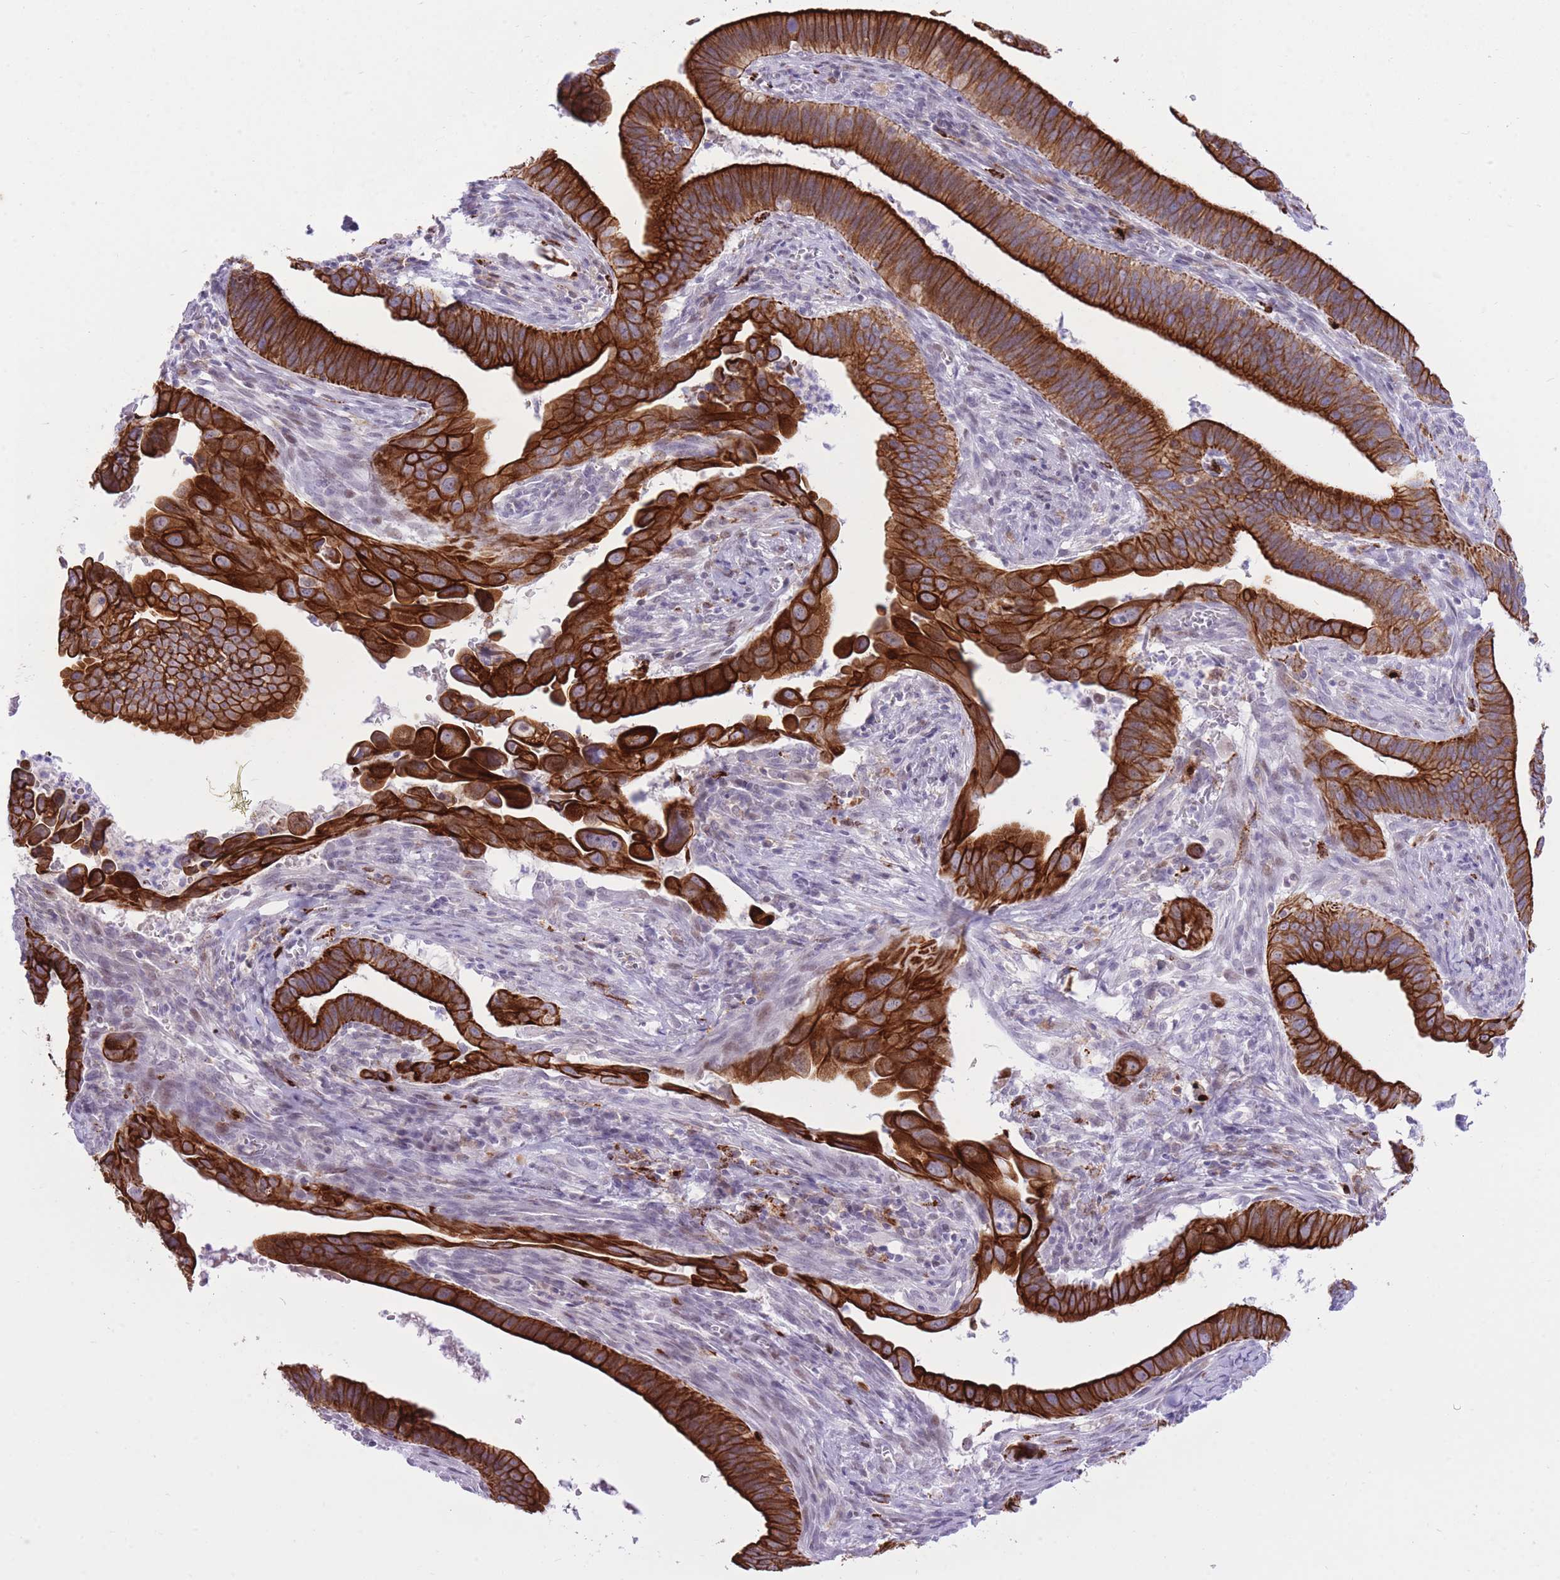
{"staining": {"intensity": "strong", "quantity": ">75%", "location": "cytoplasmic/membranous"}, "tissue": "cervical cancer", "cell_type": "Tumor cells", "image_type": "cancer", "snomed": [{"axis": "morphology", "description": "Adenocarcinoma, NOS"}, {"axis": "topography", "description": "Cervix"}], "caption": "High-magnification brightfield microscopy of cervical adenocarcinoma stained with DAB (brown) and counterstained with hematoxylin (blue). tumor cells exhibit strong cytoplasmic/membranous expression is seen in approximately>75% of cells. The staining is performed using DAB (3,3'-diaminobenzidine) brown chromogen to label protein expression. The nuclei are counter-stained blue using hematoxylin.", "gene": "MEIS3", "patient": {"sex": "female", "age": 42}}